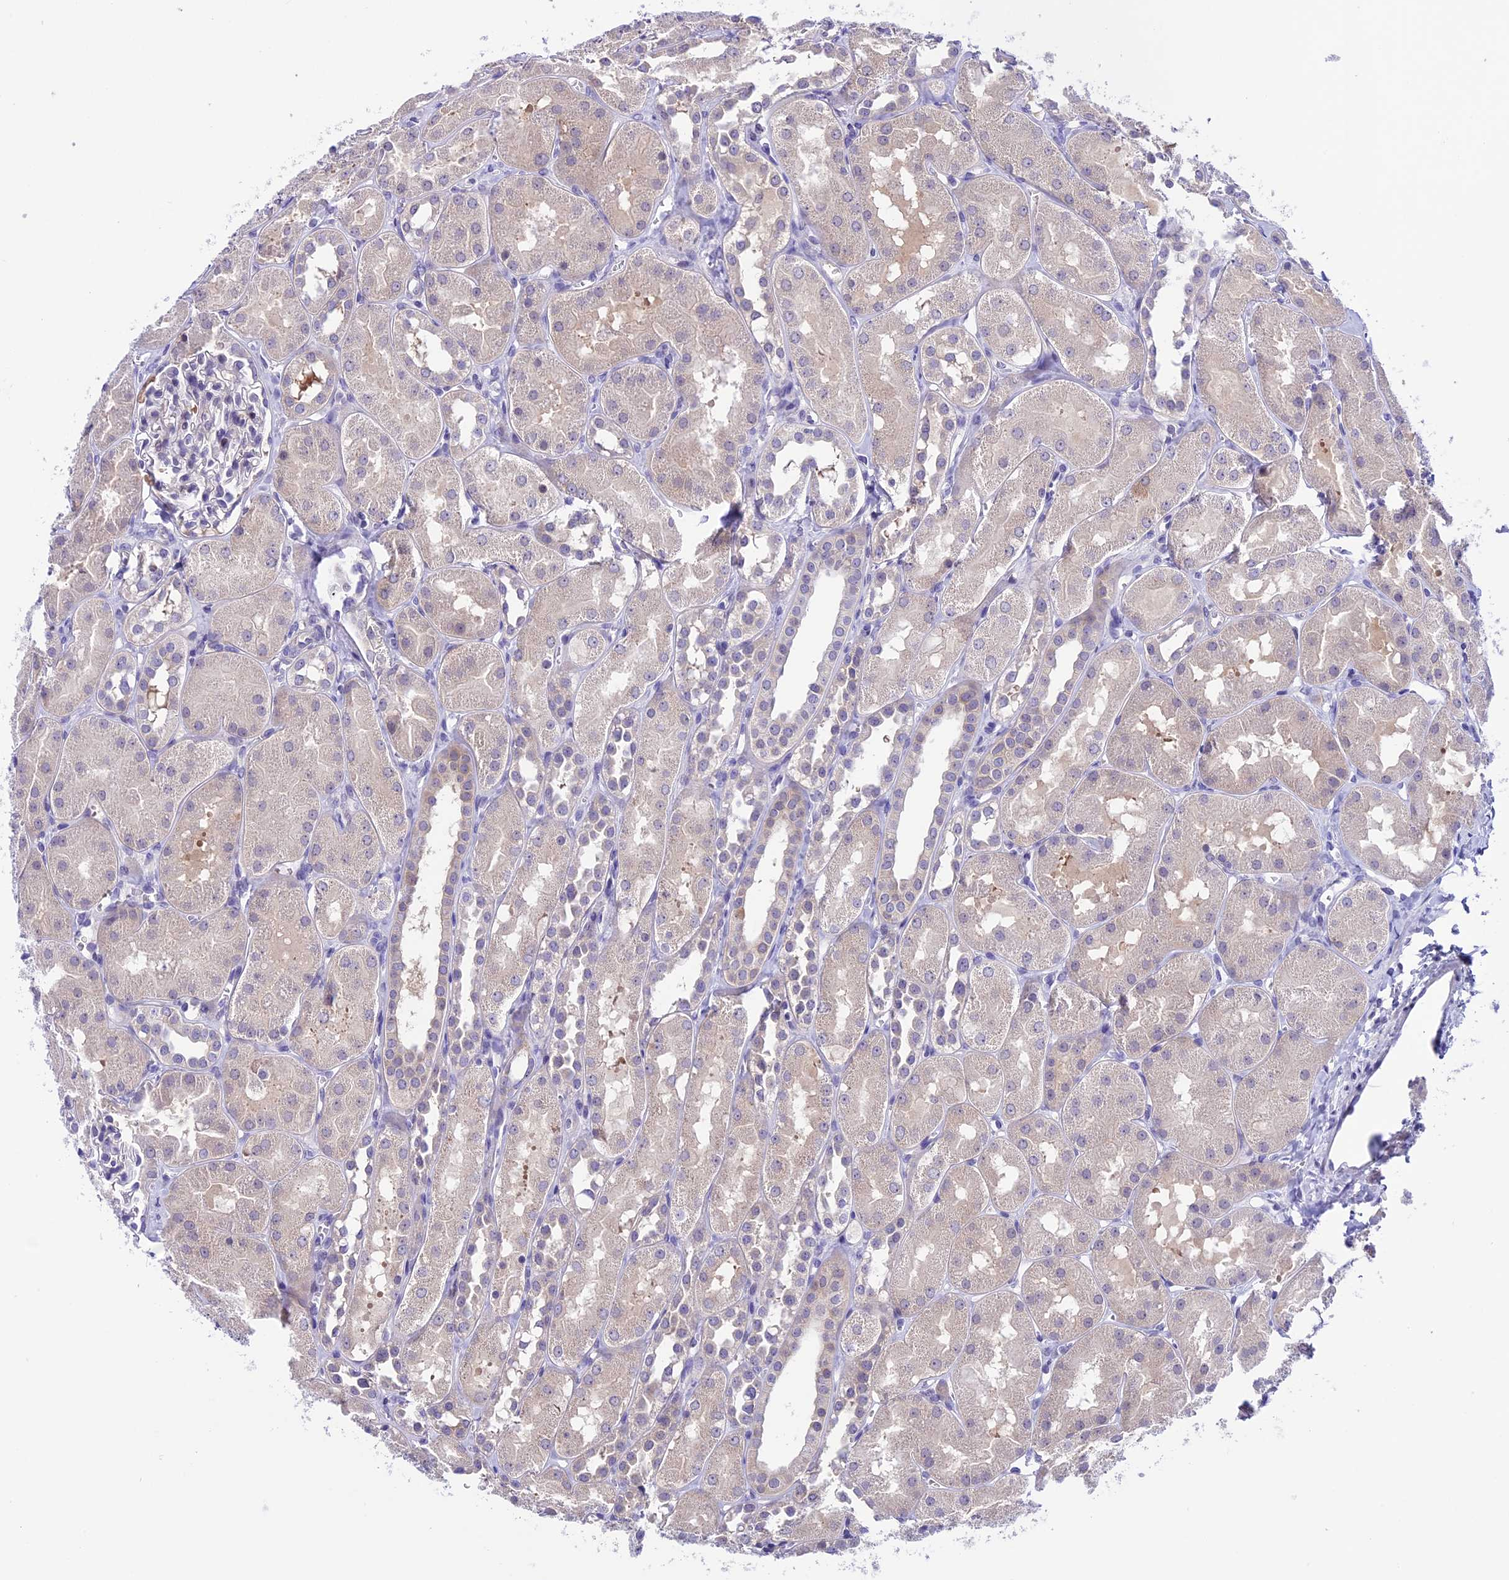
{"staining": {"intensity": "negative", "quantity": "none", "location": "none"}, "tissue": "kidney", "cell_type": "Cells in glomeruli", "image_type": "normal", "snomed": [{"axis": "morphology", "description": "Normal tissue, NOS"}, {"axis": "topography", "description": "Kidney"}, {"axis": "topography", "description": "Urinary bladder"}], "caption": "DAB (3,3'-diaminobenzidine) immunohistochemical staining of normal human kidney reveals no significant positivity in cells in glomeruli. Nuclei are stained in blue.", "gene": "XKR7", "patient": {"sex": "male", "age": 16}}